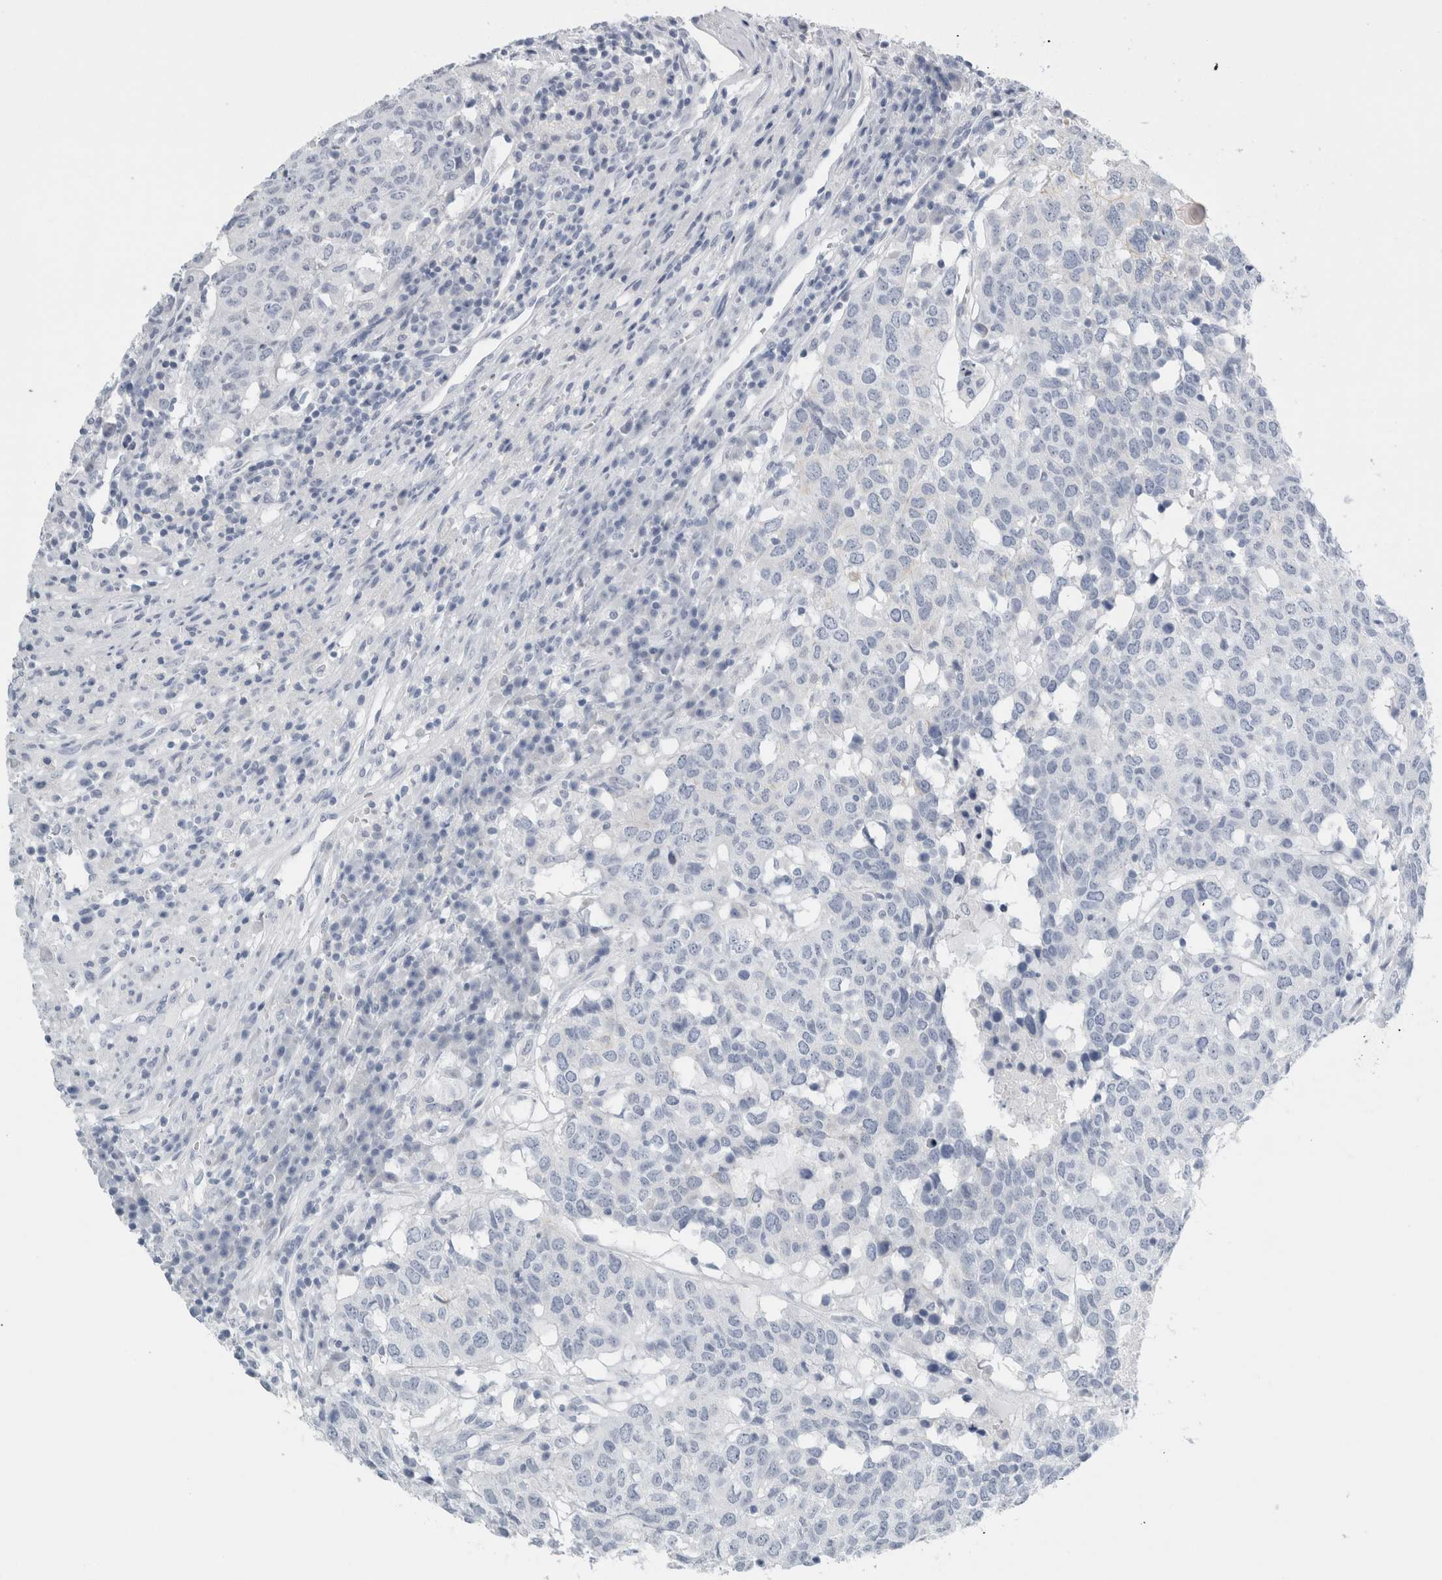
{"staining": {"intensity": "negative", "quantity": "none", "location": "none"}, "tissue": "head and neck cancer", "cell_type": "Tumor cells", "image_type": "cancer", "snomed": [{"axis": "morphology", "description": "Squamous cell carcinoma, NOS"}, {"axis": "topography", "description": "Head-Neck"}], "caption": "A high-resolution image shows IHC staining of squamous cell carcinoma (head and neck), which displays no significant staining in tumor cells. (DAB (3,3'-diaminobenzidine) IHC, high magnification).", "gene": "RPH3AL", "patient": {"sex": "male", "age": 66}}